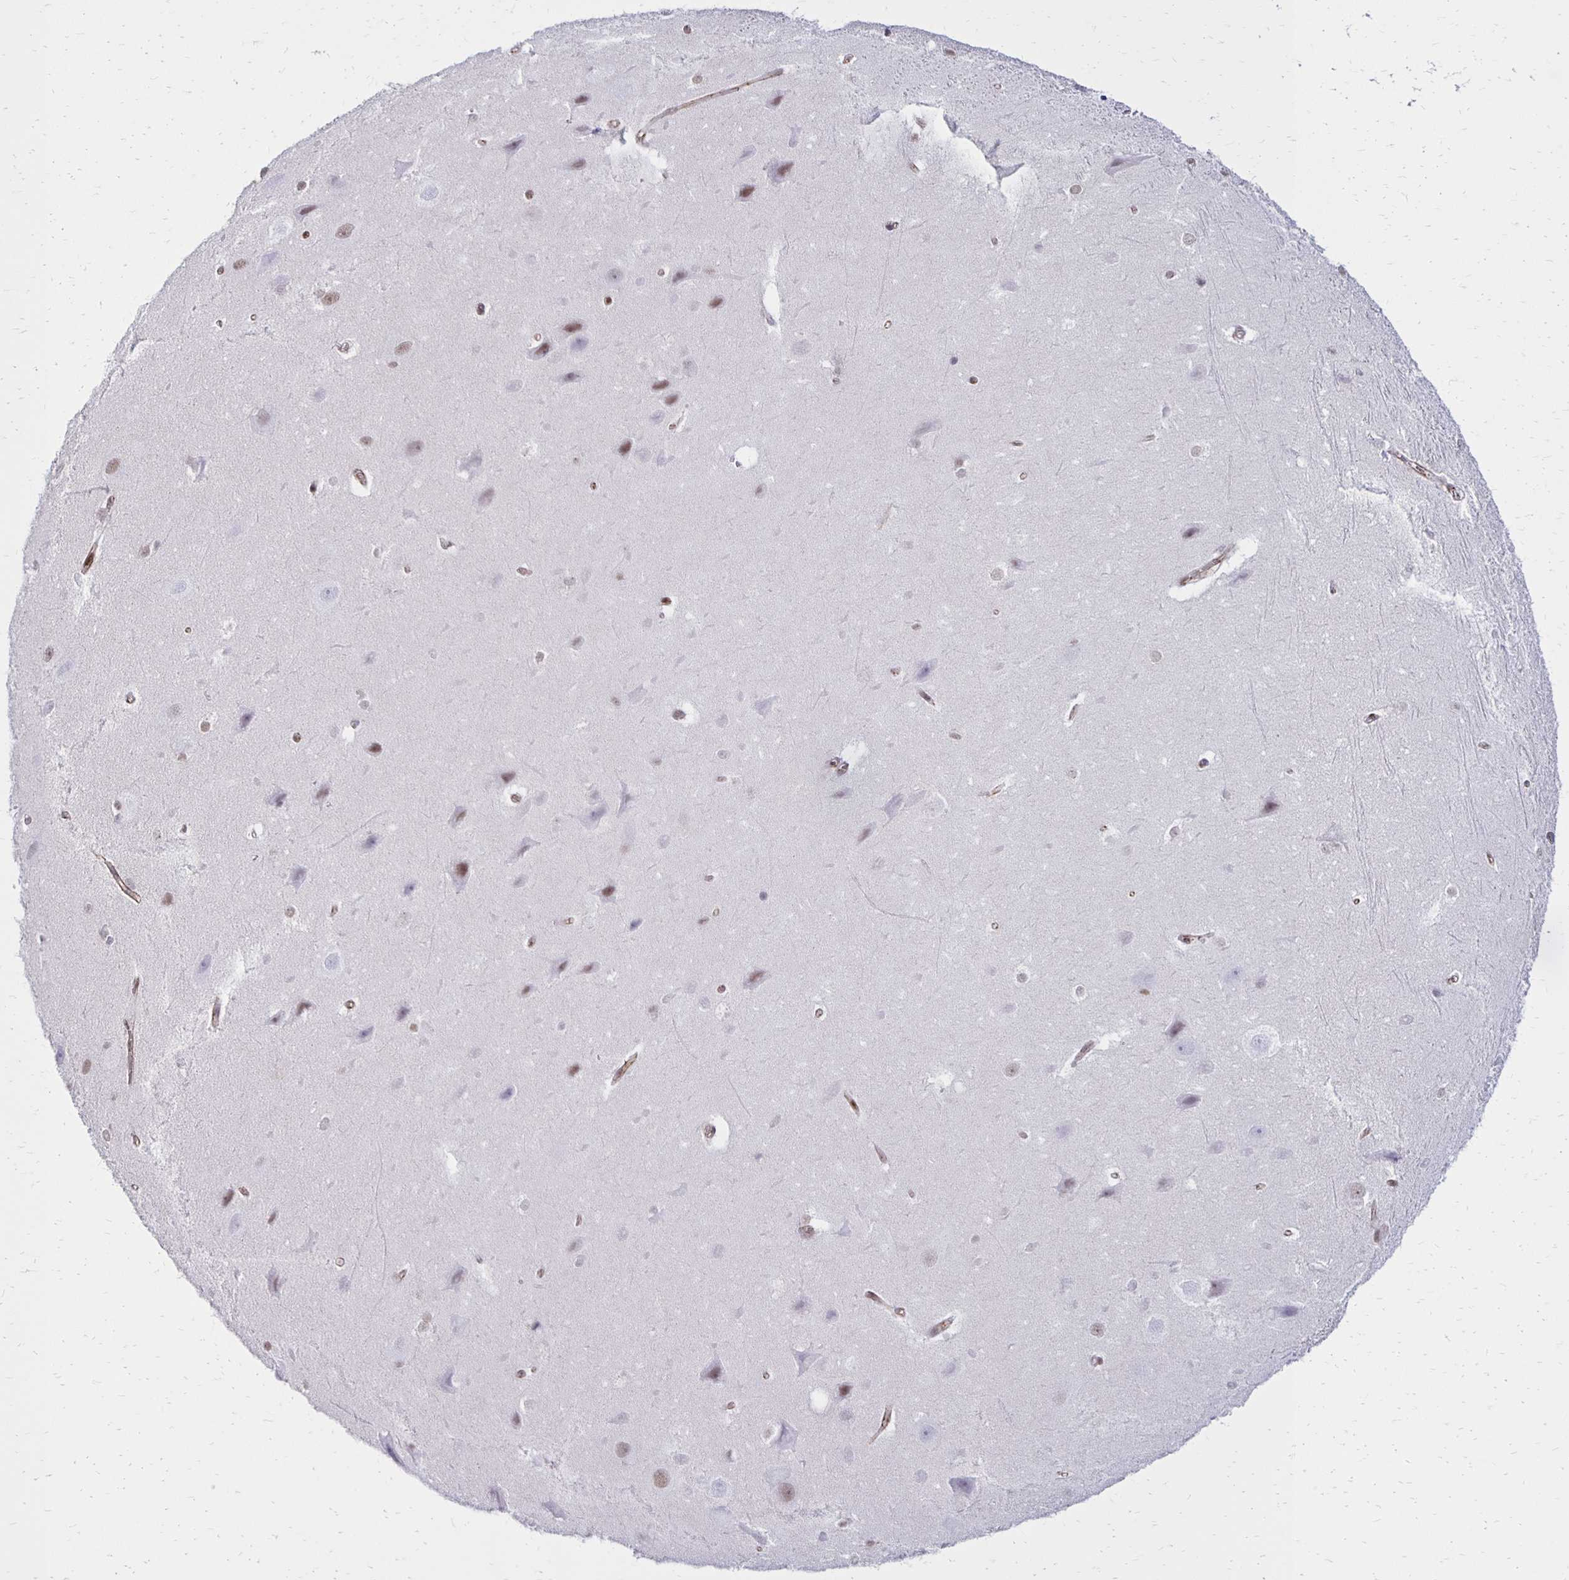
{"staining": {"intensity": "negative", "quantity": "none", "location": "none"}, "tissue": "hippocampus", "cell_type": "Glial cells", "image_type": "normal", "snomed": [{"axis": "morphology", "description": "Normal tissue, NOS"}, {"axis": "topography", "description": "Cerebral cortex"}, {"axis": "topography", "description": "Hippocampus"}], "caption": "An immunohistochemistry micrograph of normal hippocampus is shown. There is no staining in glial cells of hippocampus.", "gene": "DDB2", "patient": {"sex": "female", "age": 19}}